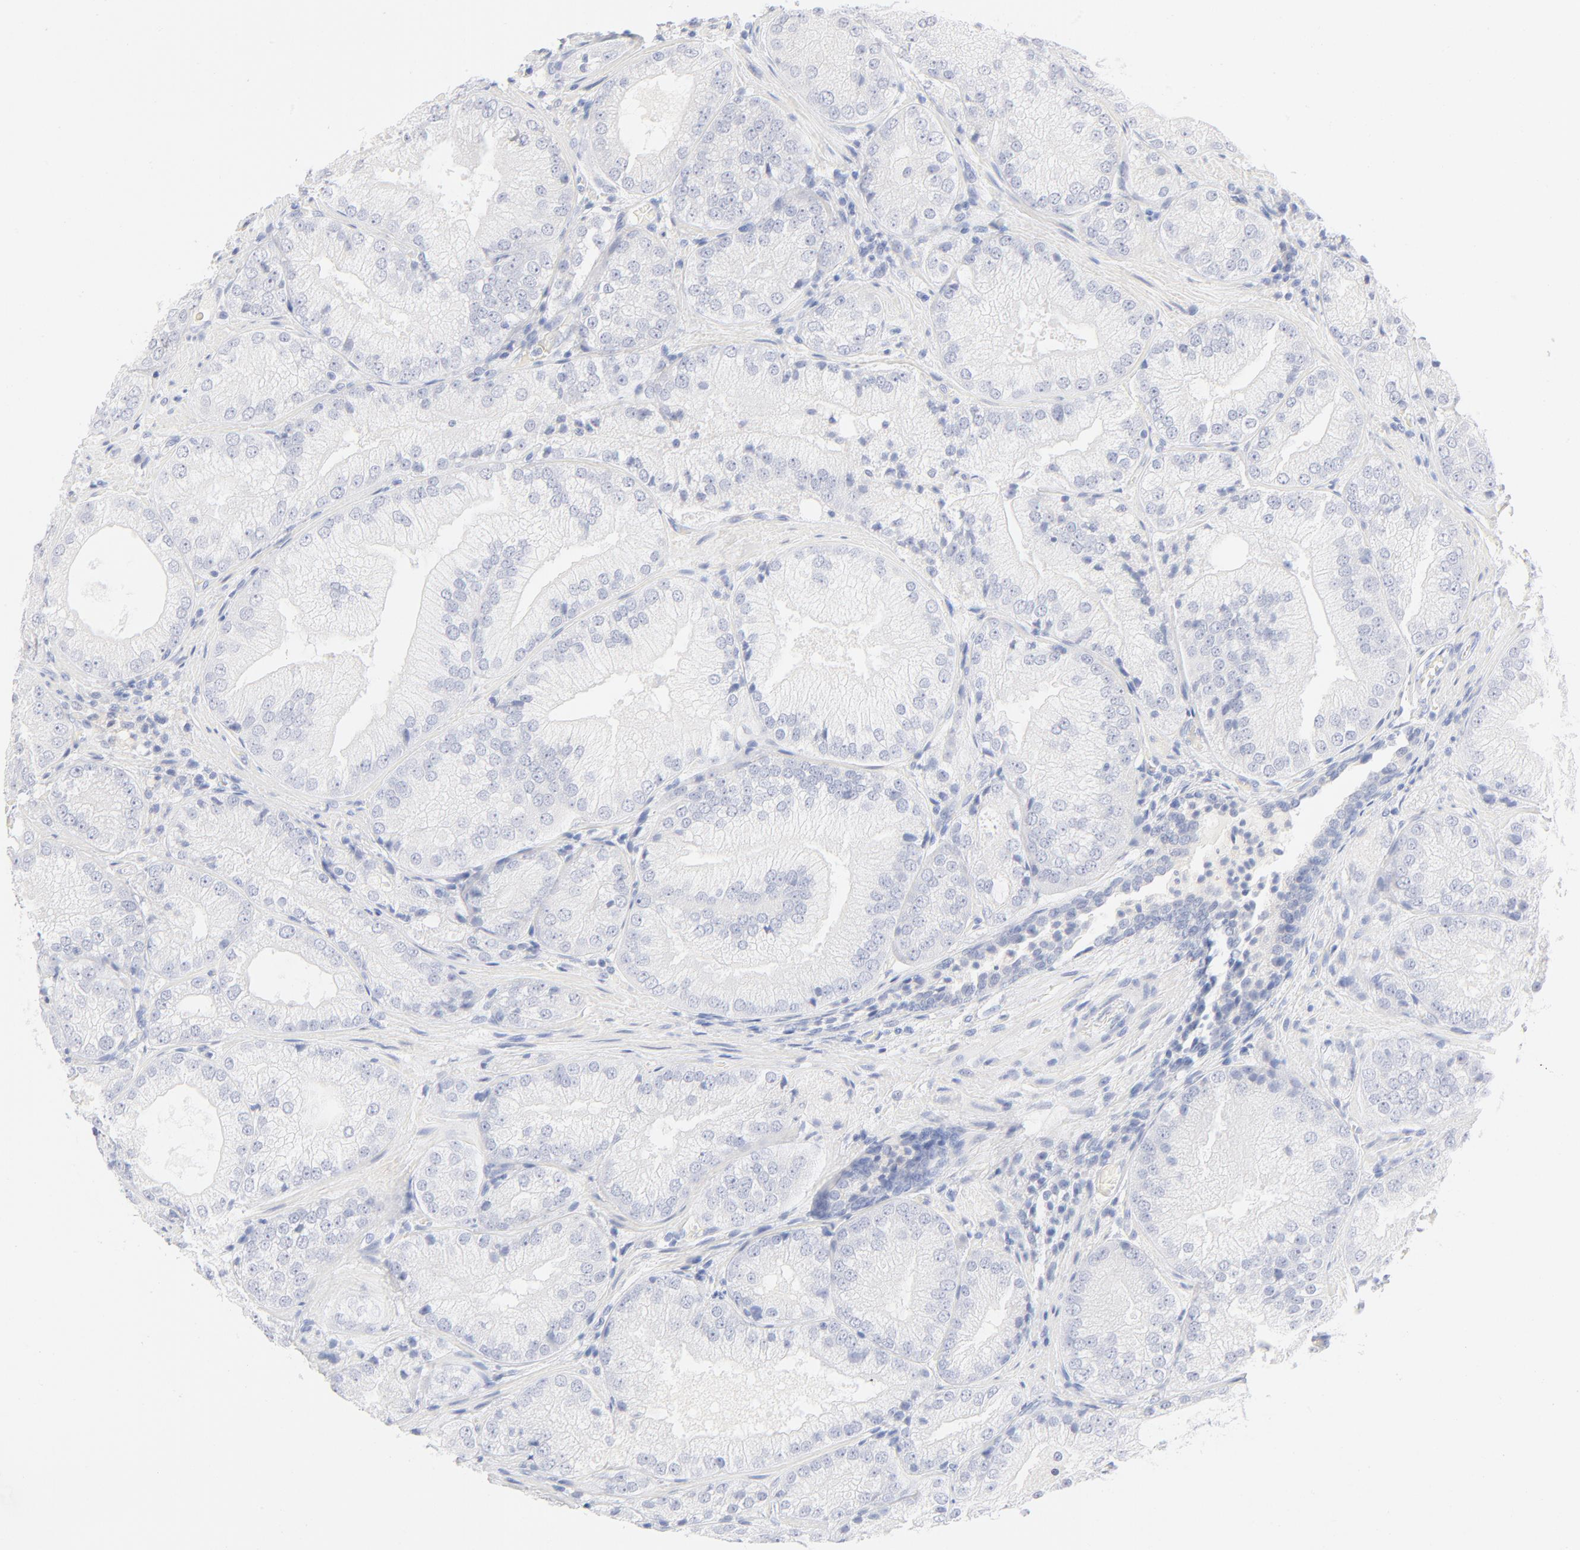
{"staining": {"intensity": "negative", "quantity": "none", "location": "none"}, "tissue": "prostate cancer", "cell_type": "Tumor cells", "image_type": "cancer", "snomed": [{"axis": "morphology", "description": "Adenocarcinoma, Low grade"}, {"axis": "topography", "description": "Prostate"}], "caption": "Prostate cancer (low-grade adenocarcinoma) was stained to show a protein in brown. There is no significant expression in tumor cells.", "gene": "ONECUT1", "patient": {"sex": "male", "age": 60}}